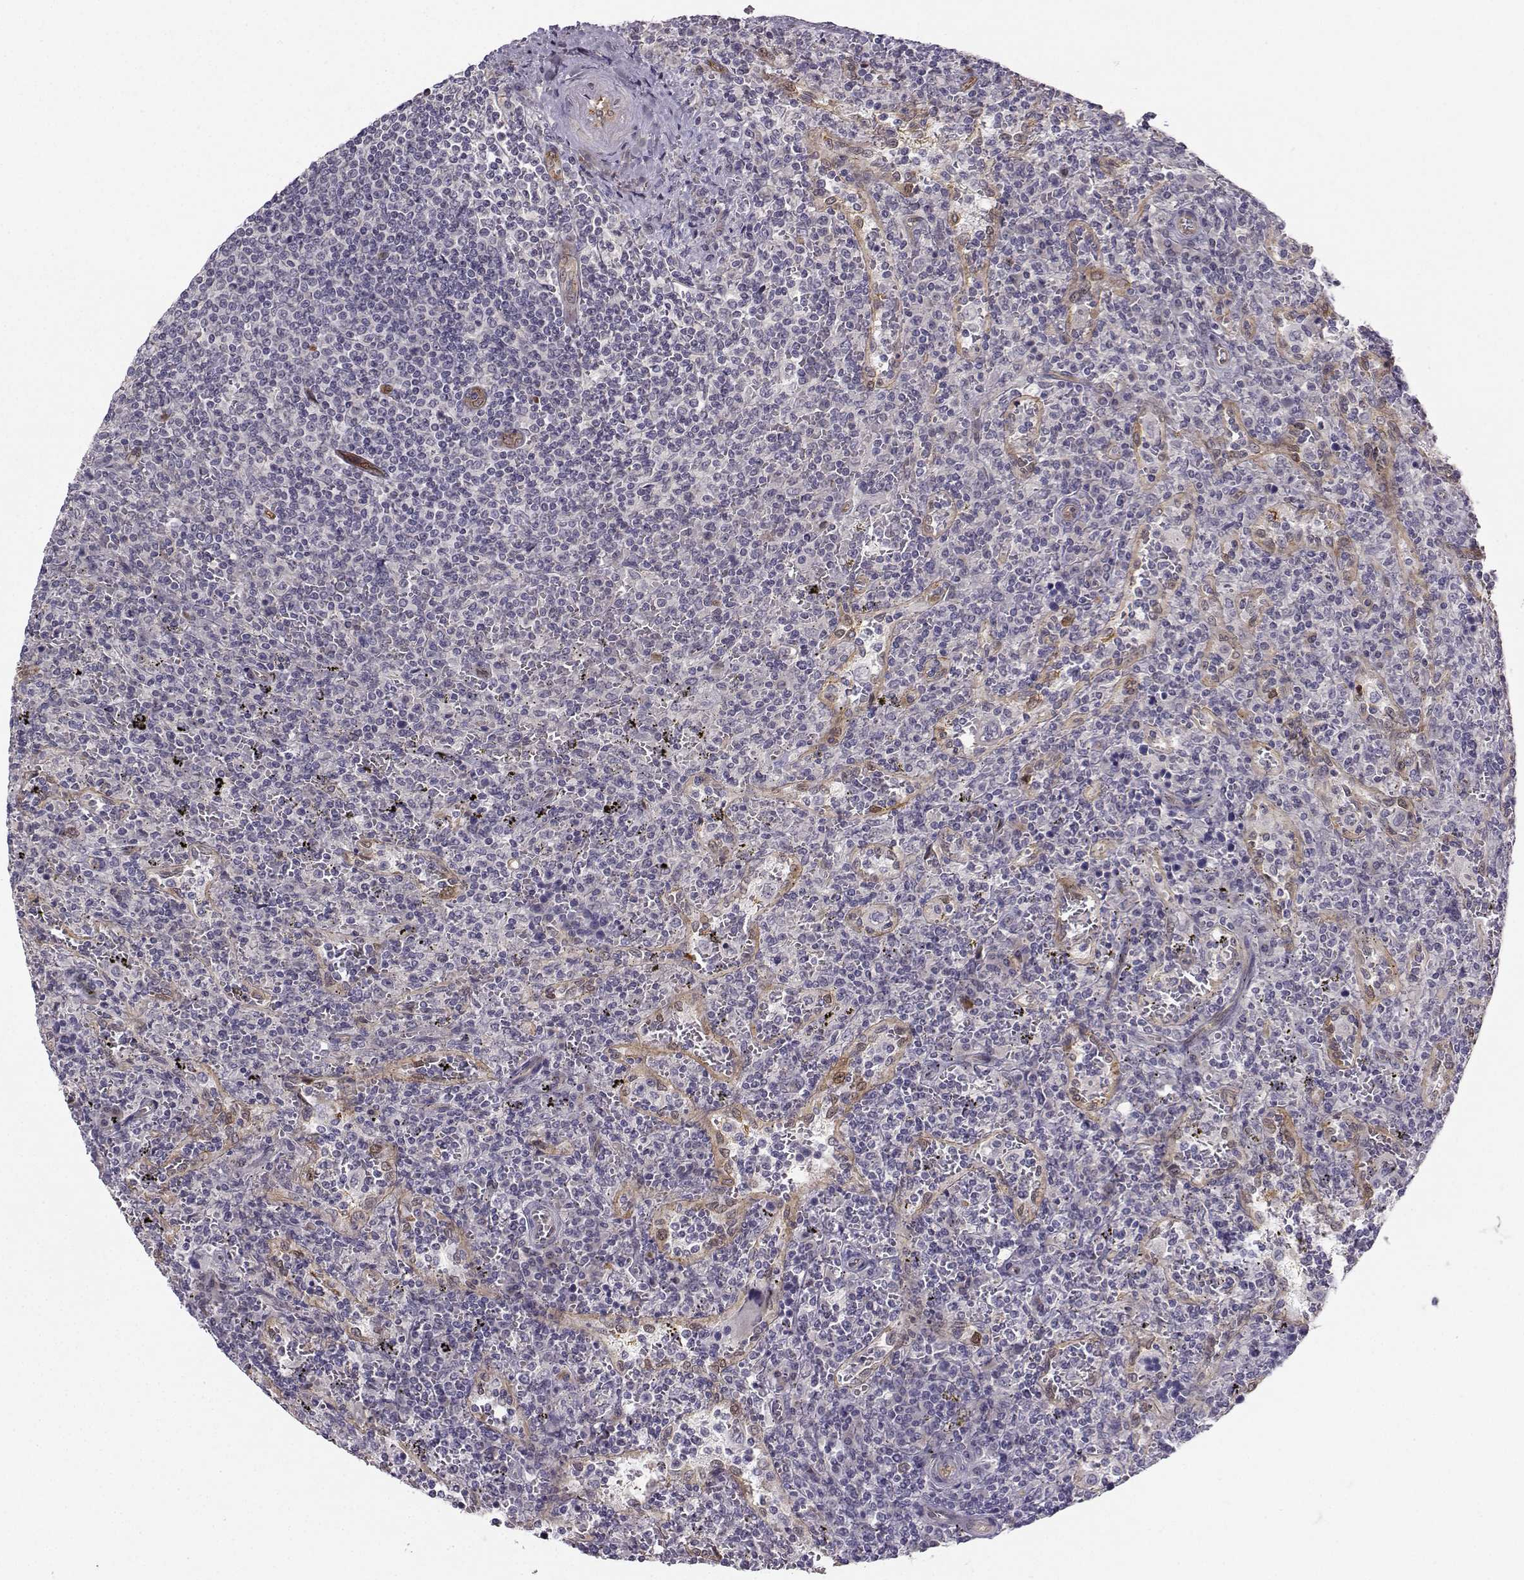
{"staining": {"intensity": "negative", "quantity": "none", "location": "none"}, "tissue": "lymphoma", "cell_type": "Tumor cells", "image_type": "cancer", "snomed": [{"axis": "morphology", "description": "Malignant lymphoma, non-Hodgkin's type, Low grade"}, {"axis": "topography", "description": "Spleen"}], "caption": "Human lymphoma stained for a protein using IHC demonstrates no expression in tumor cells.", "gene": "NQO1", "patient": {"sex": "male", "age": 62}}